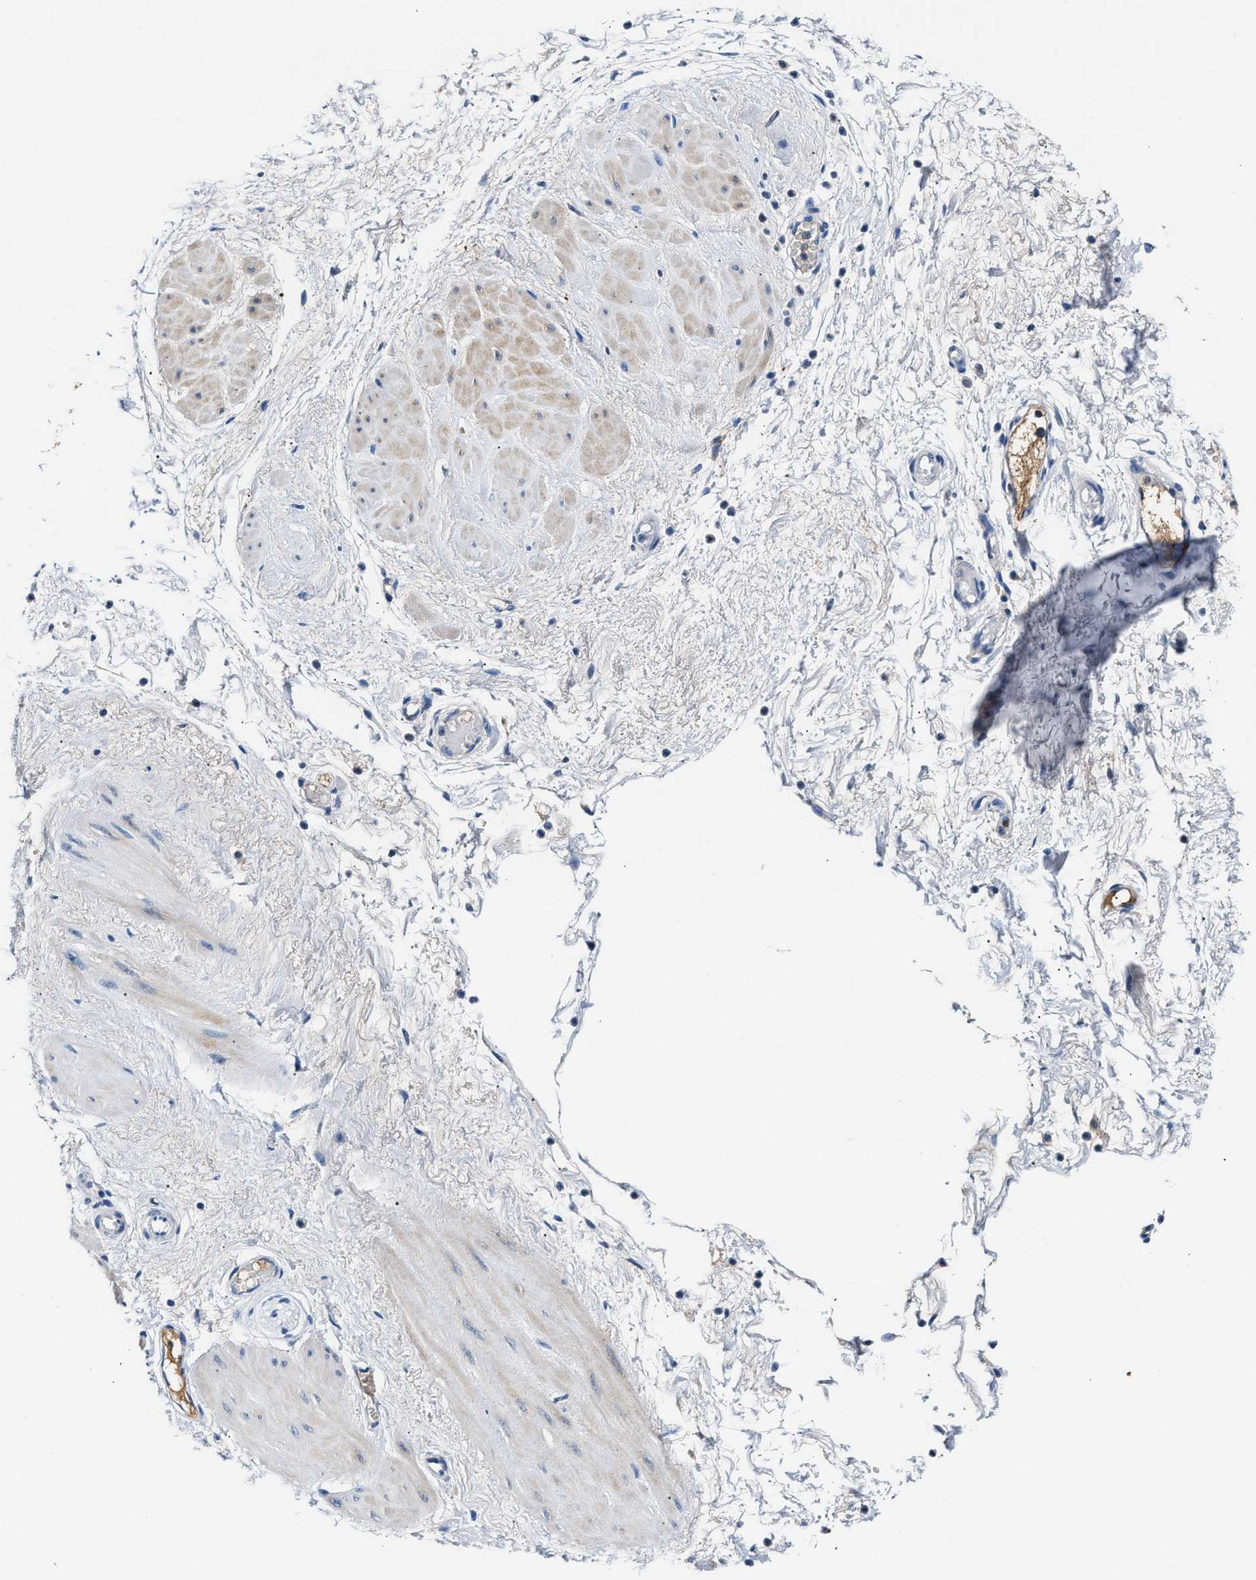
{"staining": {"intensity": "negative", "quantity": "none", "location": "none"}, "tissue": "adipose tissue", "cell_type": "Adipocytes", "image_type": "normal", "snomed": [{"axis": "morphology", "description": "Normal tissue, NOS"}, {"axis": "topography", "description": "Soft tissue"}, {"axis": "topography", "description": "Vascular tissue"}], "caption": "This histopathology image is of benign adipose tissue stained with IHC to label a protein in brown with the nuclei are counter-stained blue. There is no staining in adipocytes.", "gene": "TUT7", "patient": {"sex": "female", "age": 35}}